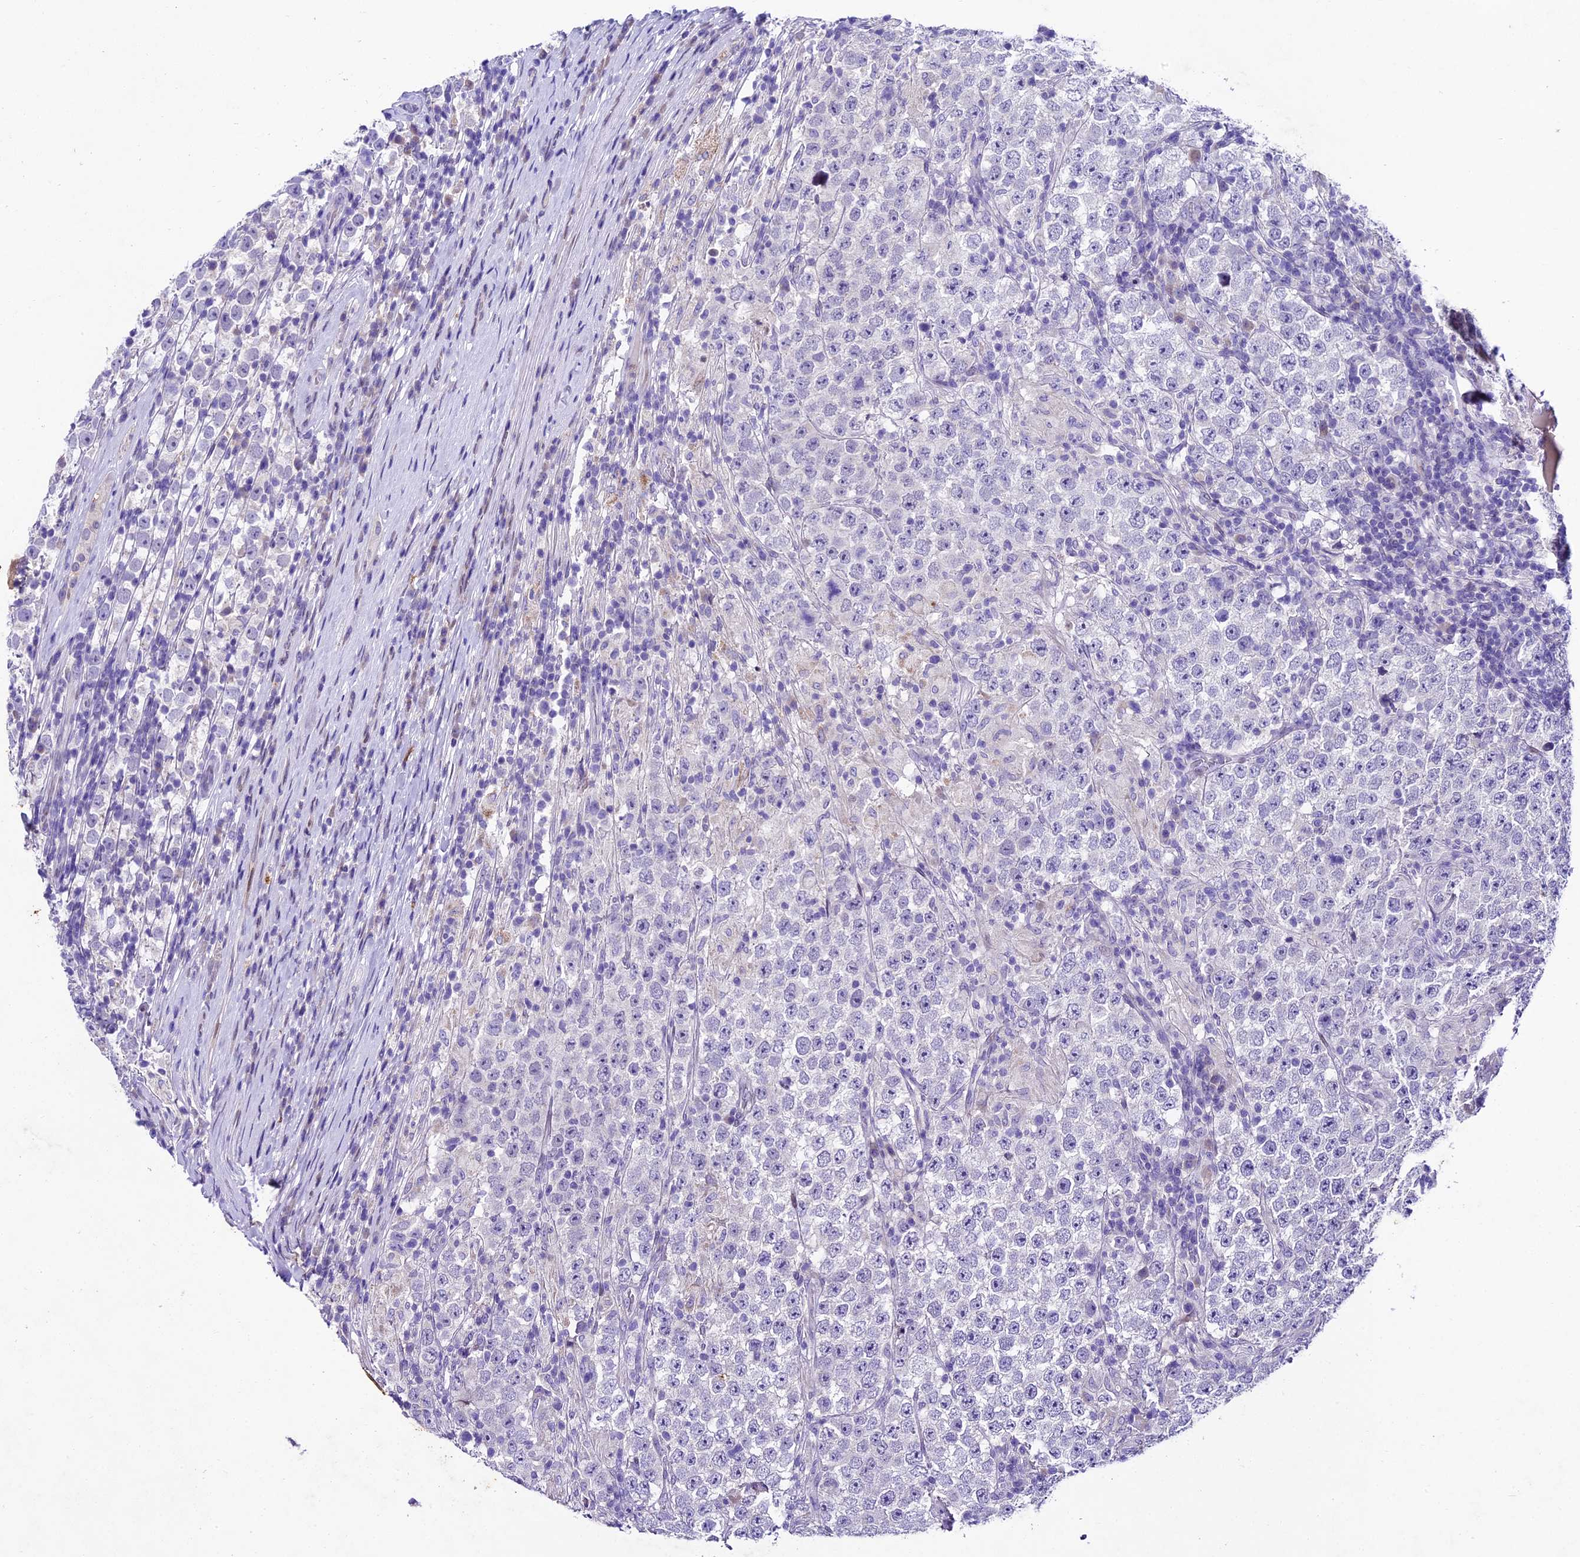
{"staining": {"intensity": "negative", "quantity": "none", "location": "none"}, "tissue": "testis cancer", "cell_type": "Tumor cells", "image_type": "cancer", "snomed": [{"axis": "morphology", "description": "Normal tissue, NOS"}, {"axis": "morphology", "description": "Urothelial carcinoma, High grade"}, {"axis": "morphology", "description": "Seminoma, NOS"}, {"axis": "morphology", "description": "Carcinoma, Embryonal, NOS"}, {"axis": "topography", "description": "Urinary bladder"}, {"axis": "topography", "description": "Testis"}], "caption": "Testis cancer (urothelial carcinoma (high-grade)) was stained to show a protein in brown. There is no significant expression in tumor cells.", "gene": "IFT140", "patient": {"sex": "male", "age": 41}}